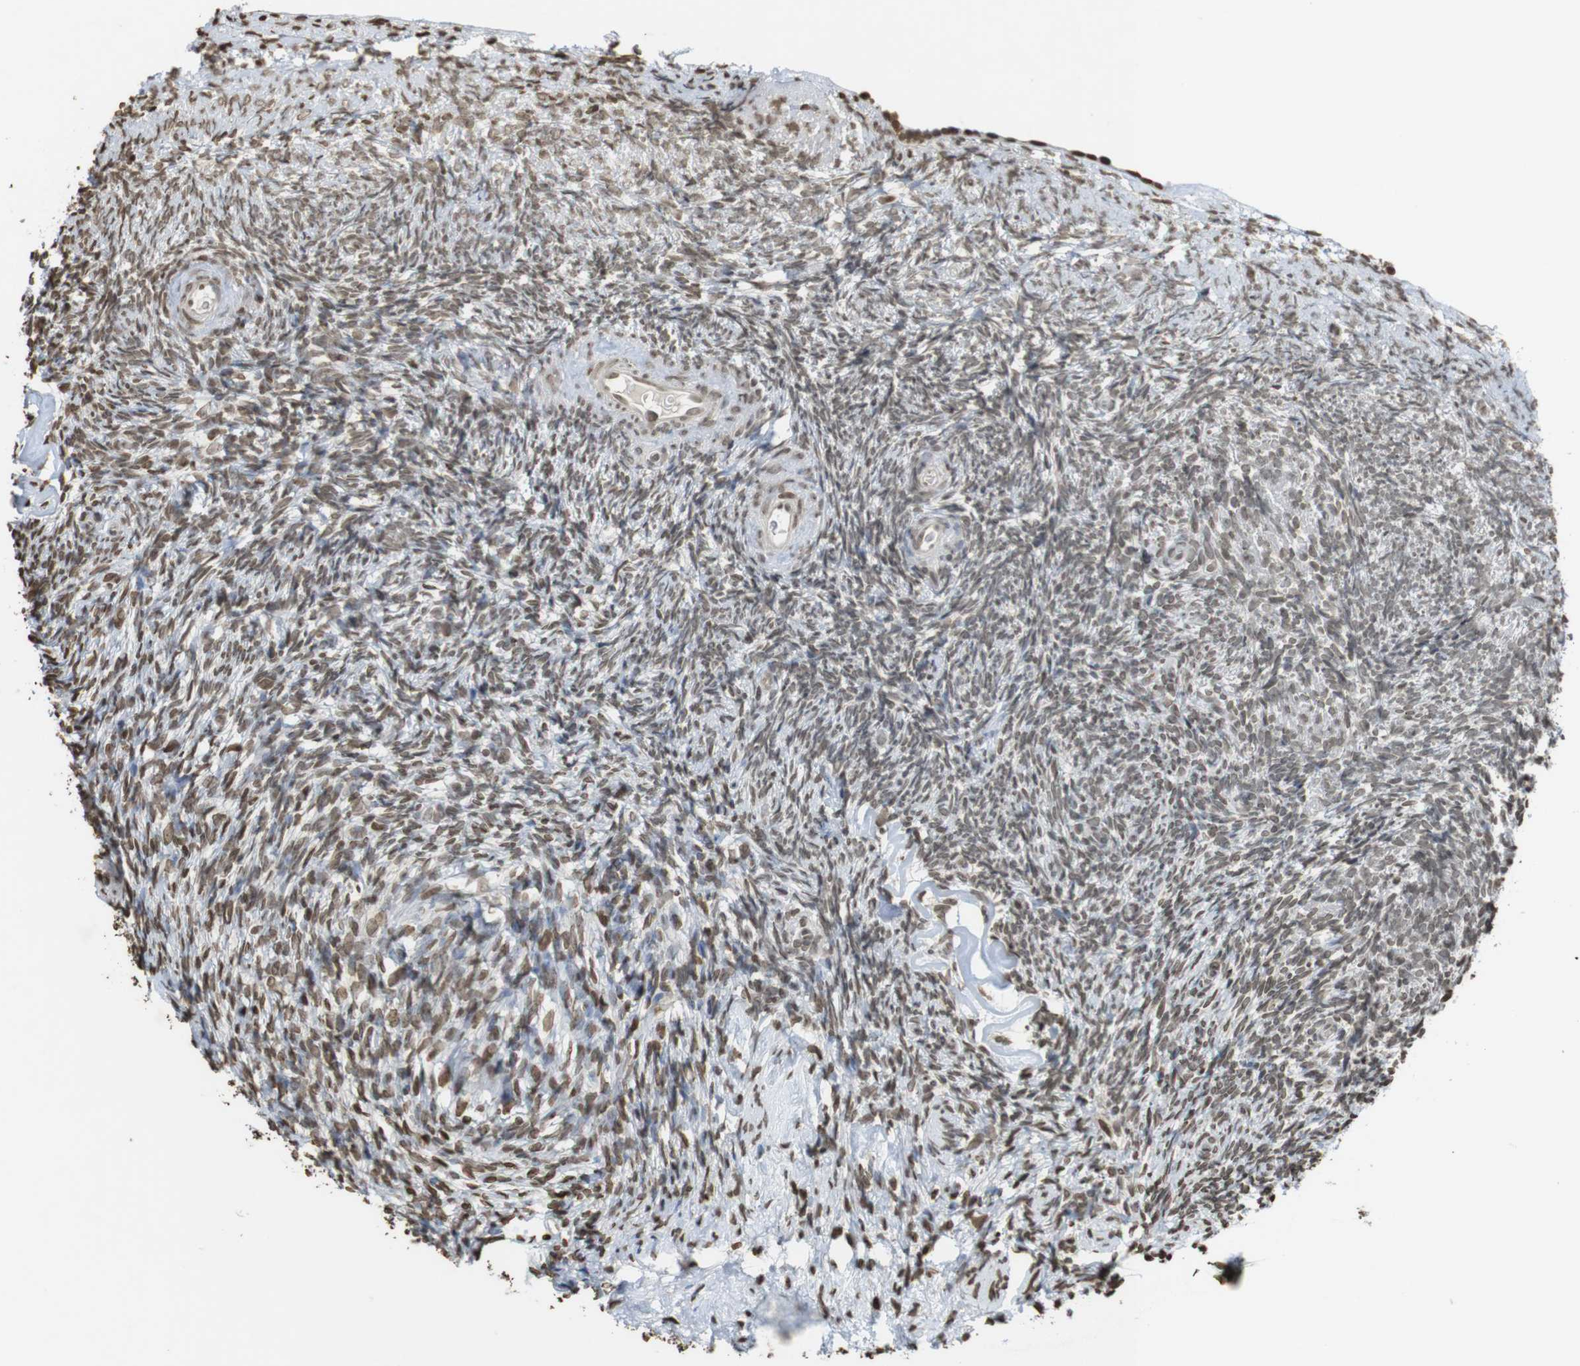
{"staining": {"intensity": "weak", "quantity": ">75%", "location": "nuclear"}, "tissue": "ovary", "cell_type": "Ovarian stroma cells", "image_type": "normal", "snomed": [{"axis": "morphology", "description": "Normal tissue, NOS"}, {"axis": "topography", "description": "Ovary"}], "caption": "IHC of normal ovary displays low levels of weak nuclear staining in approximately >75% of ovarian stroma cells.", "gene": "FOXA3", "patient": {"sex": "female", "age": 60}}